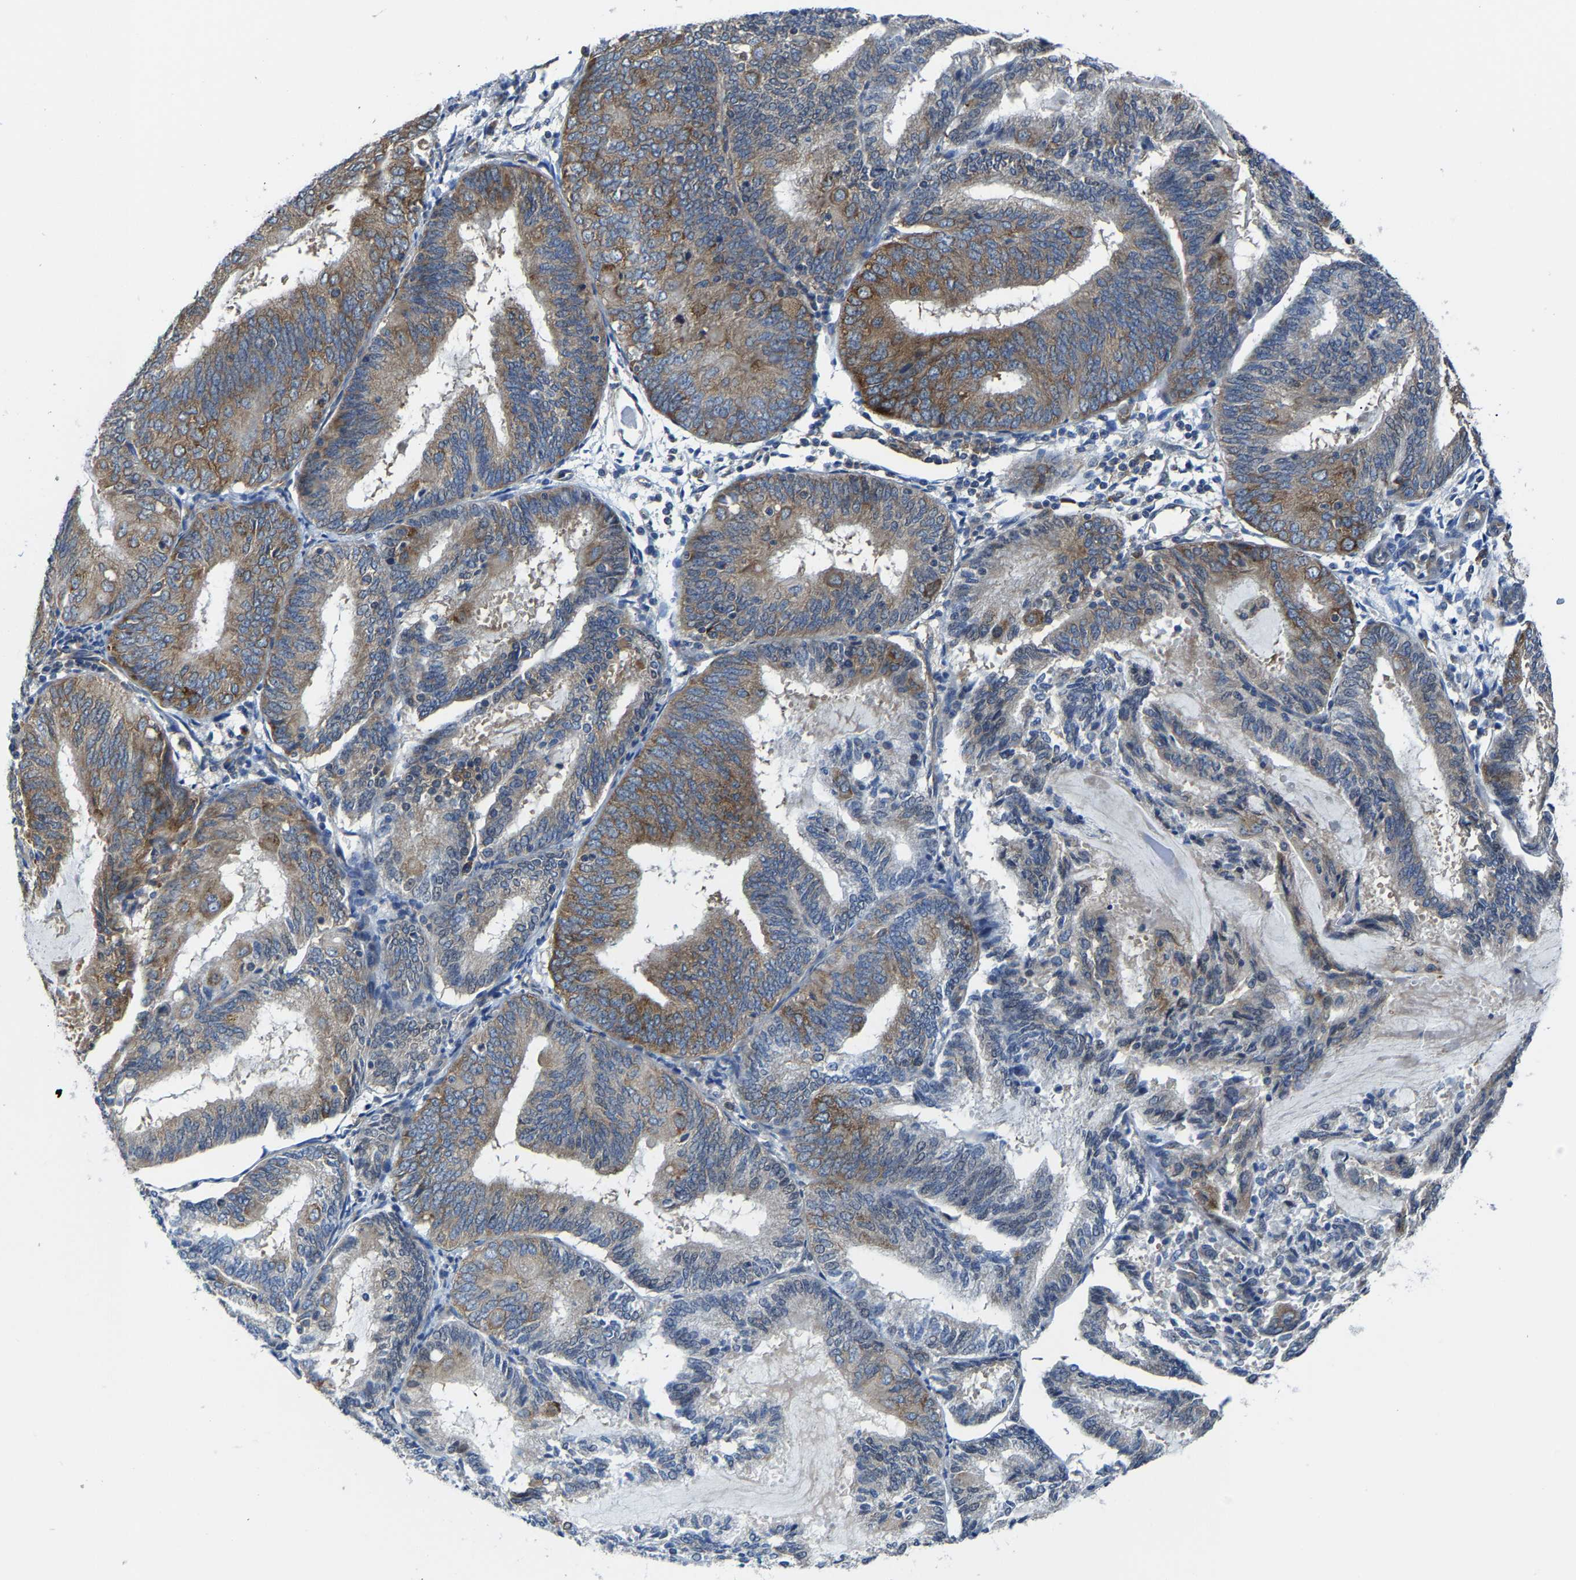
{"staining": {"intensity": "moderate", "quantity": ">75%", "location": "cytoplasmic/membranous"}, "tissue": "endometrial cancer", "cell_type": "Tumor cells", "image_type": "cancer", "snomed": [{"axis": "morphology", "description": "Adenocarcinoma, NOS"}, {"axis": "topography", "description": "Endometrium"}], "caption": "Brown immunohistochemical staining in human endometrial cancer demonstrates moderate cytoplasmic/membranous positivity in about >75% of tumor cells.", "gene": "G3BP2", "patient": {"sex": "female", "age": 81}}